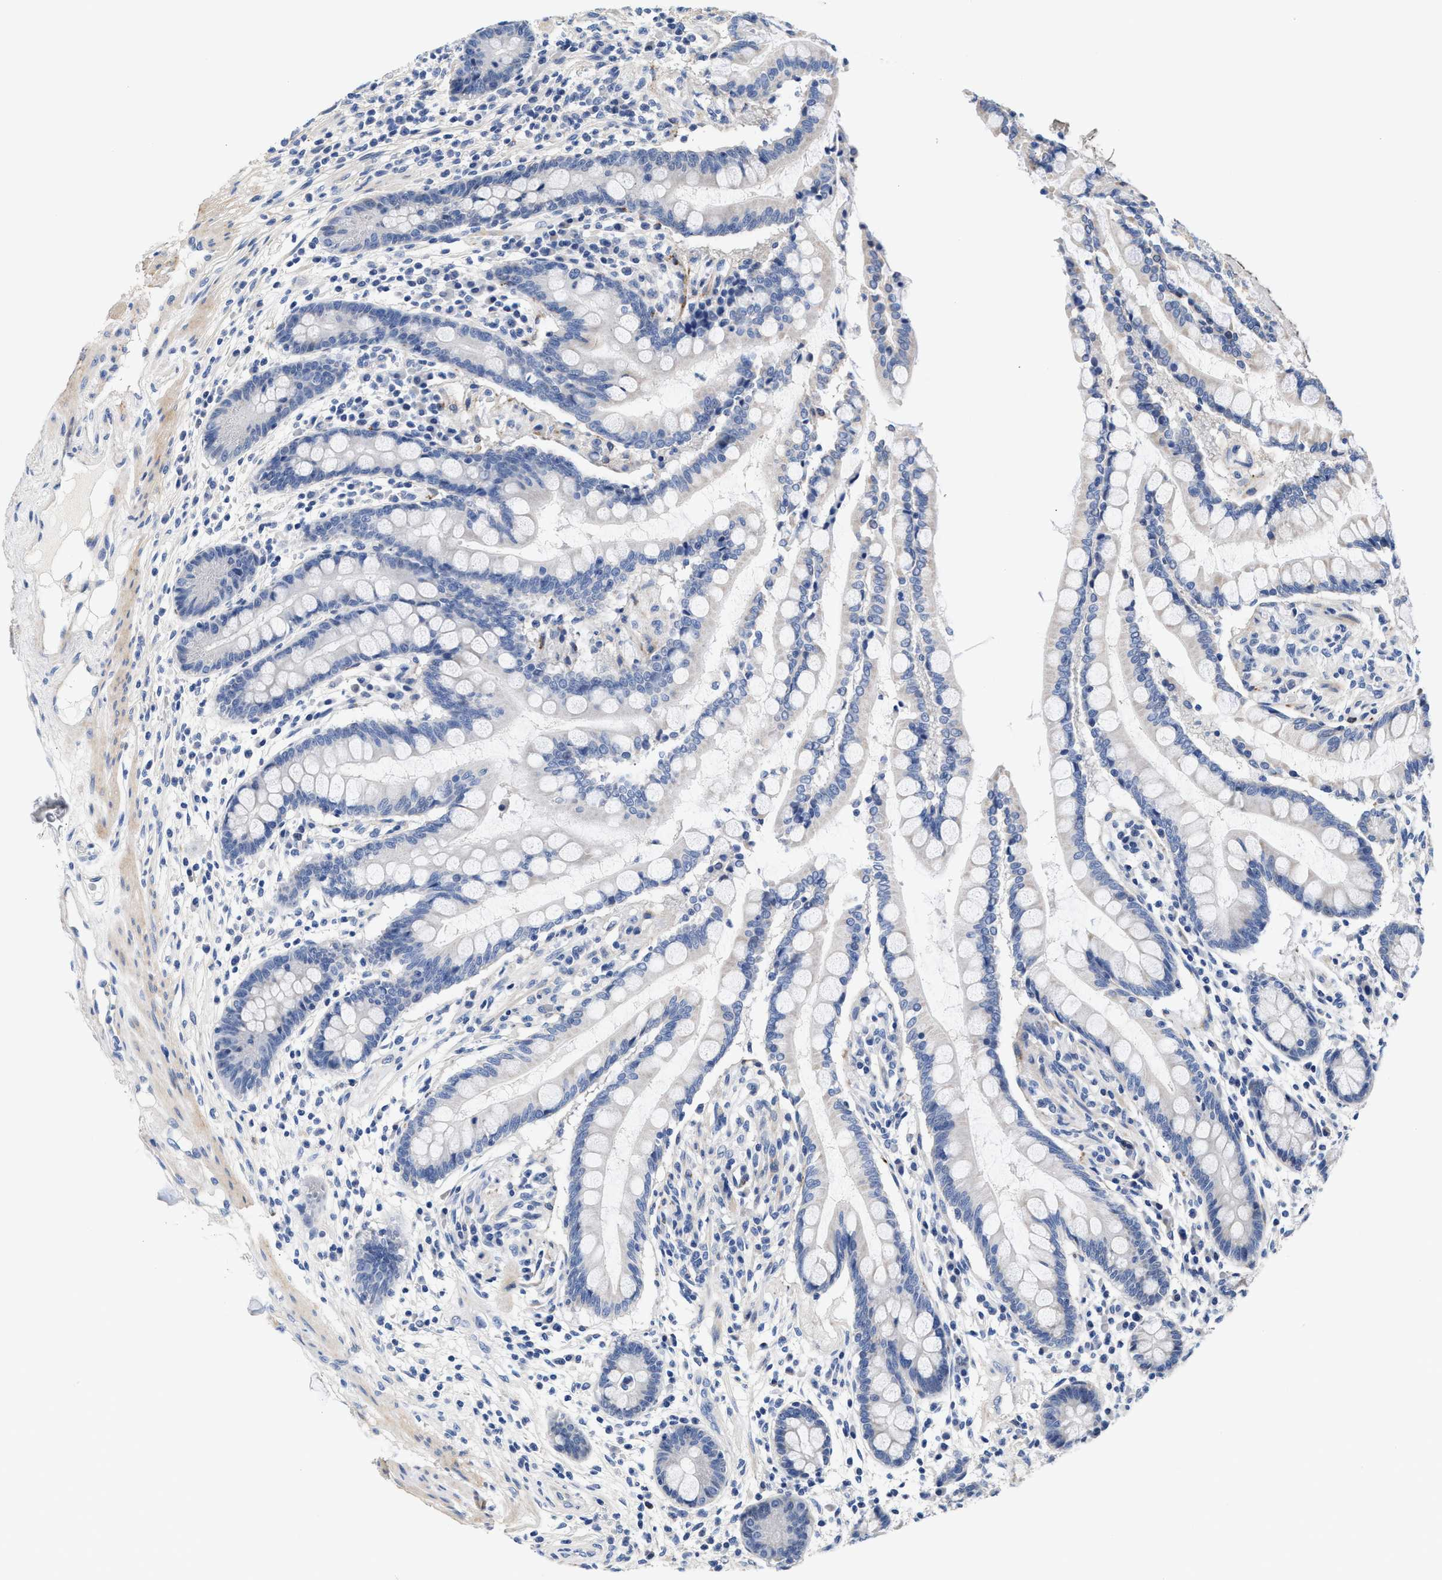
{"staining": {"intensity": "negative", "quantity": "none", "location": "none"}, "tissue": "colon", "cell_type": "Endothelial cells", "image_type": "normal", "snomed": [{"axis": "morphology", "description": "Normal tissue, NOS"}, {"axis": "topography", "description": "Colon"}], "caption": "IHC image of normal colon stained for a protein (brown), which demonstrates no positivity in endothelial cells.", "gene": "ACTL7B", "patient": {"sex": "male", "age": 73}}